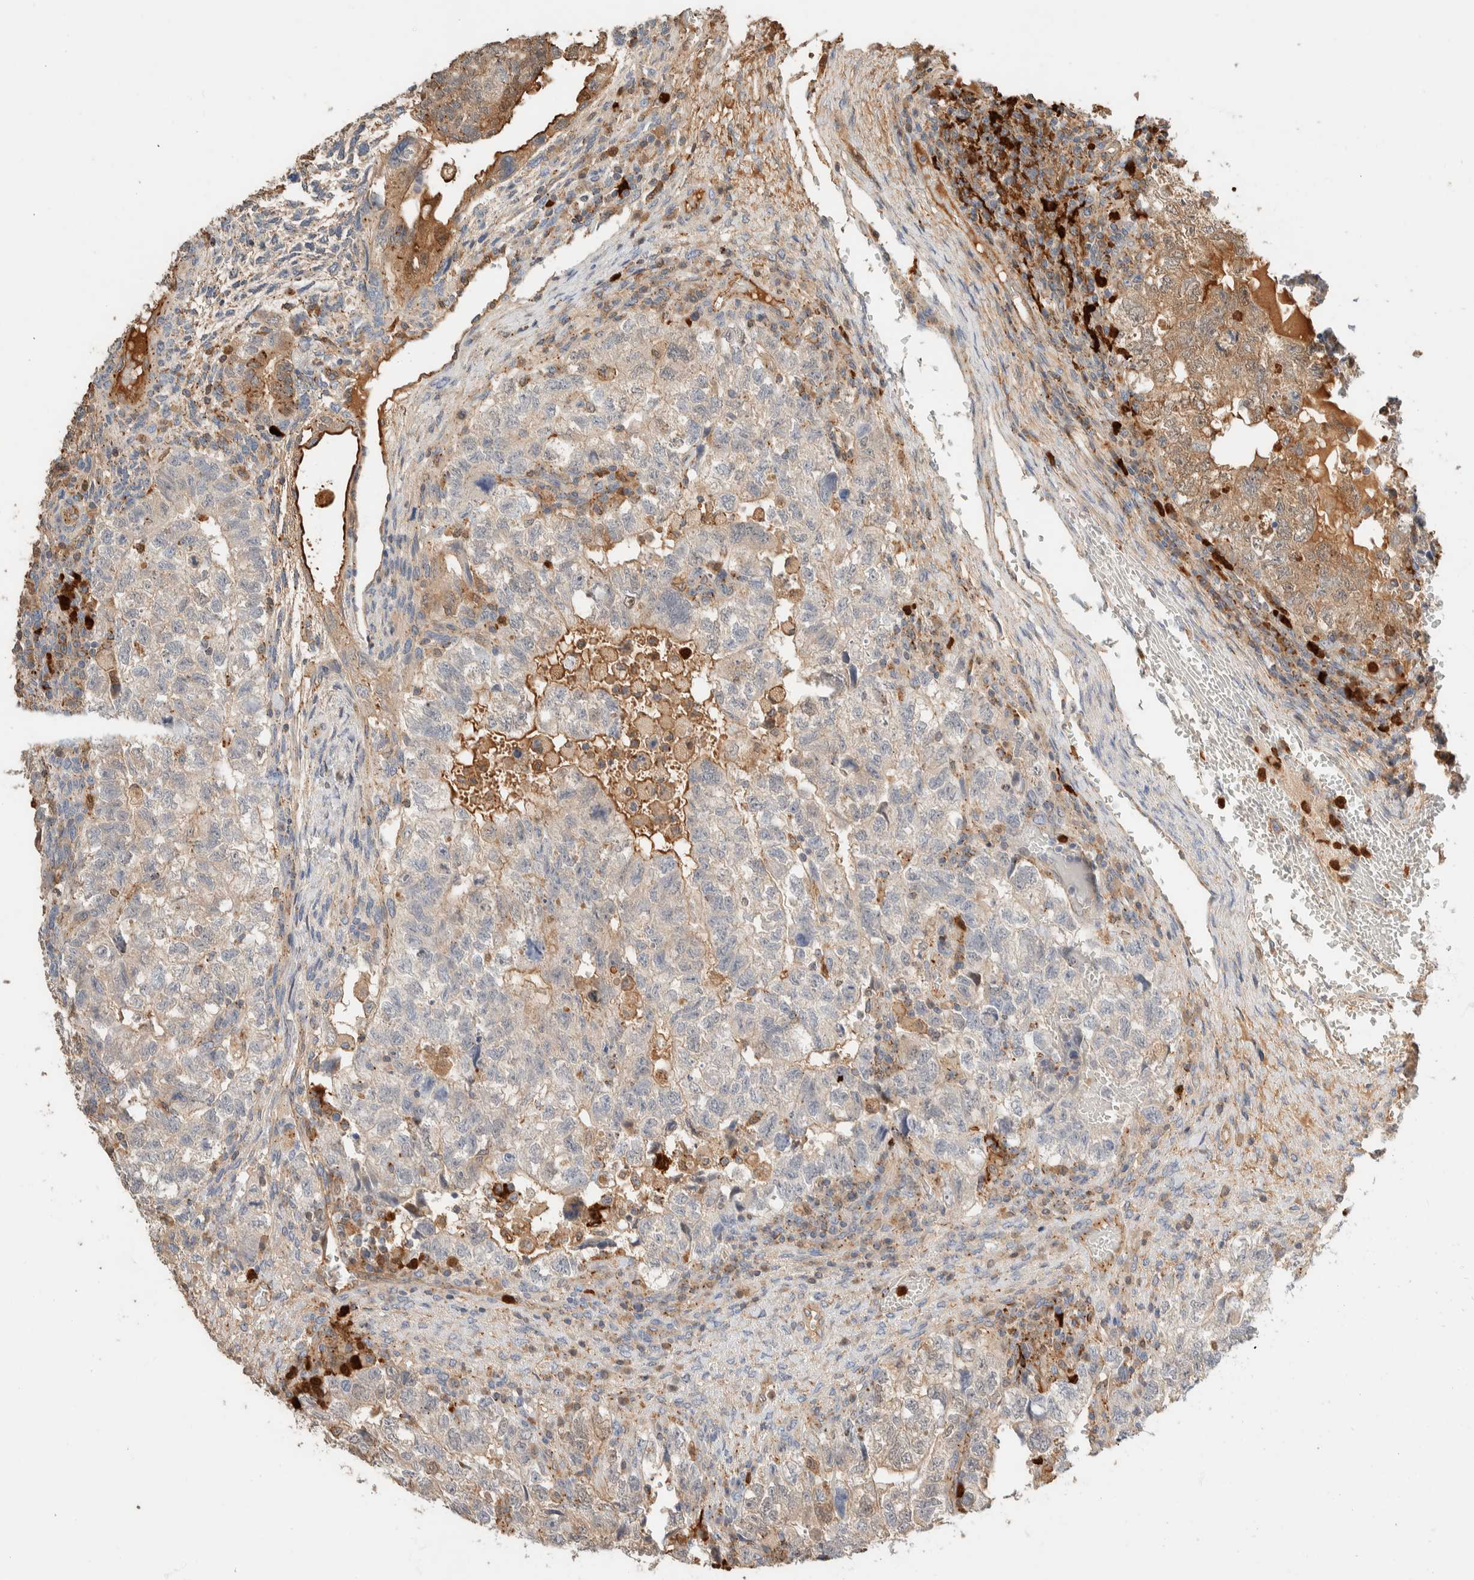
{"staining": {"intensity": "weak", "quantity": "25%-75%", "location": "cytoplasmic/membranous"}, "tissue": "testis cancer", "cell_type": "Tumor cells", "image_type": "cancer", "snomed": [{"axis": "morphology", "description": "Carcinoma, Embryonal, NOS"}, {"axis": "topography", "description": "Testis"}], "caption": "High-power microscopy captured an immunohistochemistry histopathology image of testis embryonal carcinoma, revealing weak cytoplasmic/membranous expression in approximately 25%-75% of tumor cells. Nuclei are stained in blue.", "gene": "SETD4", "patient": {"sex": "male", "age": 36}}